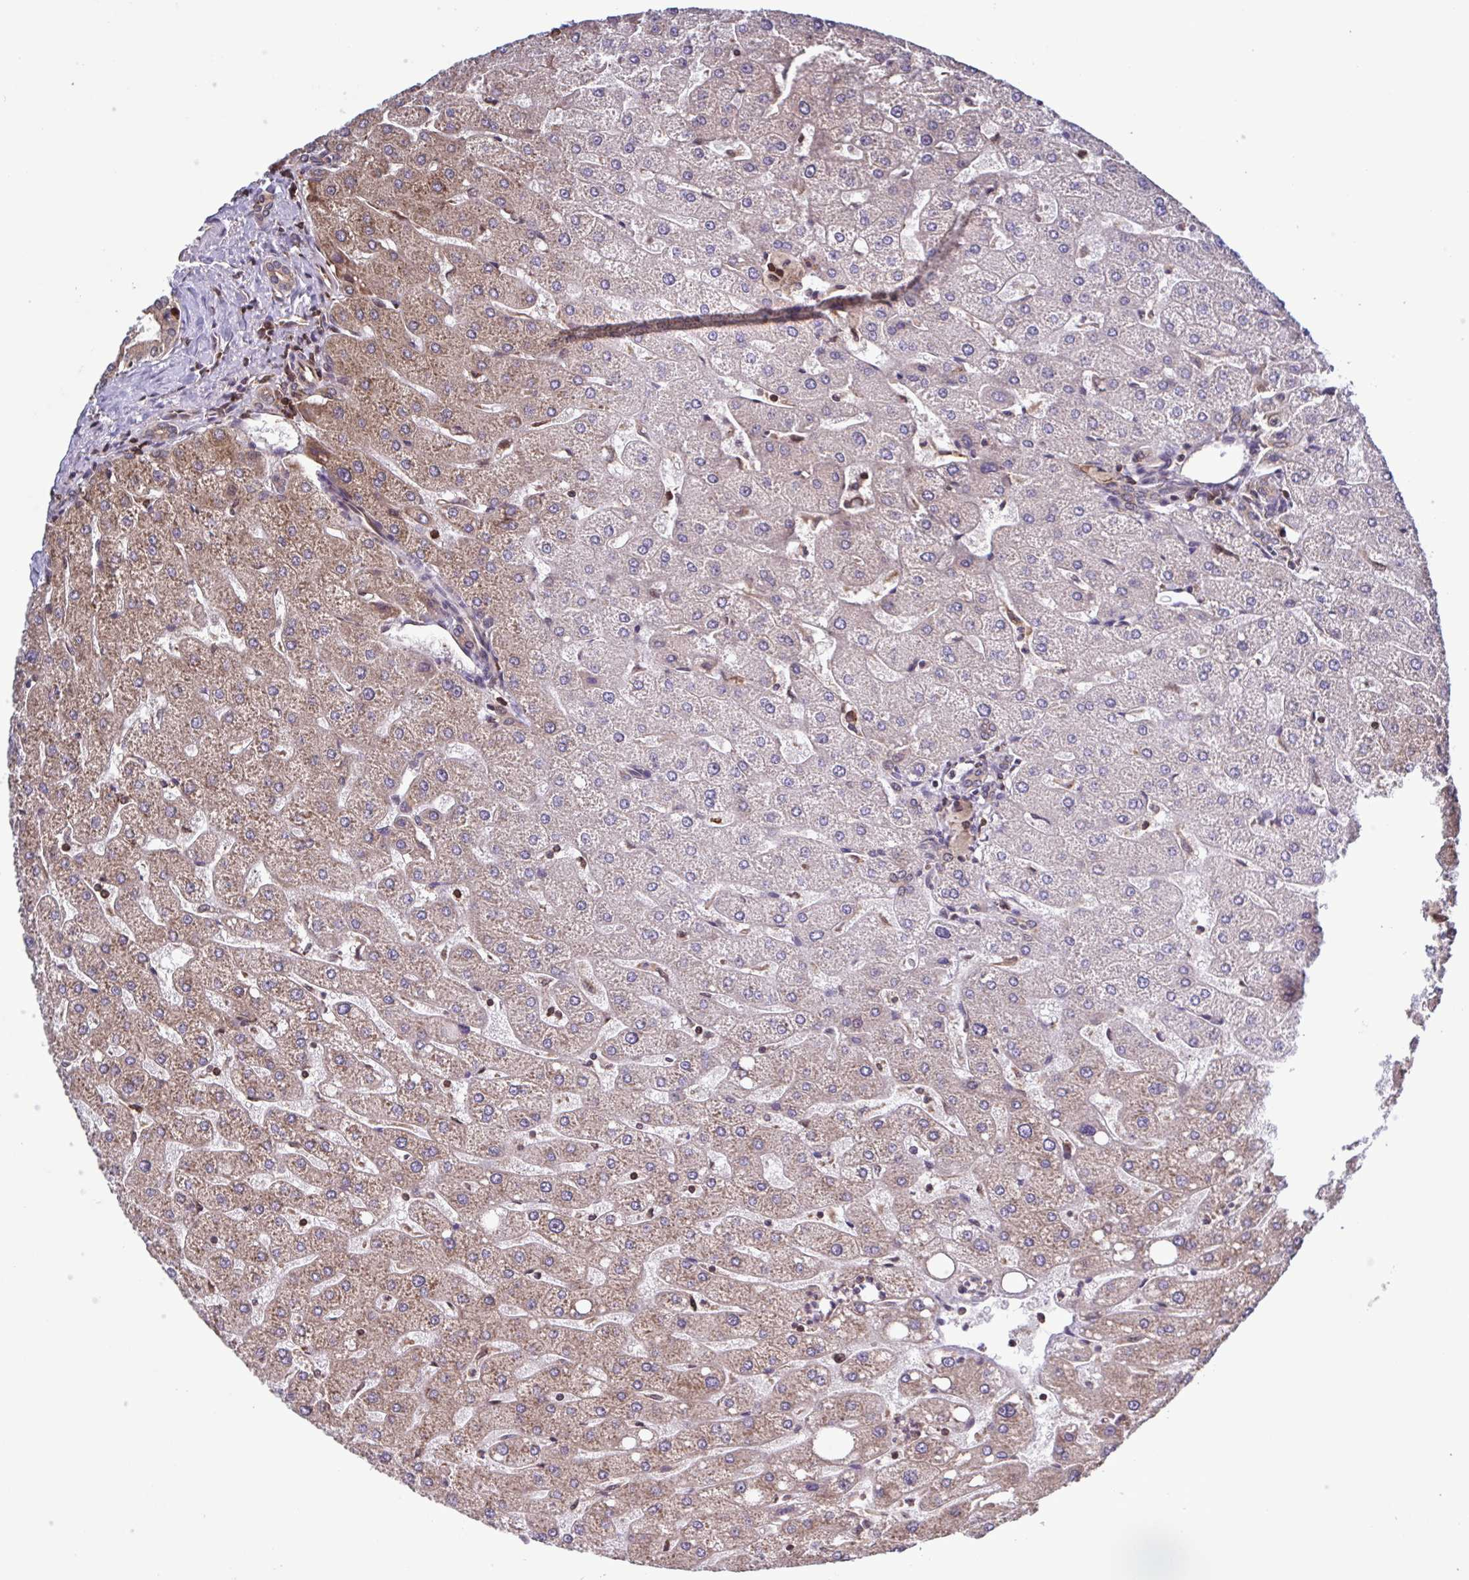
{"staining": {"intensity": "weak", "quantity": "25%-75%", "location": "cytoplasmic/membranous,nuclear"}, "tissue": "liver", "cell_type": "Cholangiocytes", "image_type": "normal", "snomed": [{"axis": "morphology", "description": "Normal tissue, NOS"}, {"axis": "topography", "description": "Liver"}], "caption": "The histopathology image reveals immunohistochemical staining of benign liver. There is weak cytoplasmic/membranous,nuclear positivity is identified in approximately 25%-75% of cholangiocytes. (brown staining indicates protein expression, while blue staining denotes nuclei).", "gene": "SEC63", "patient": {"sex": "male", "age": 67}}